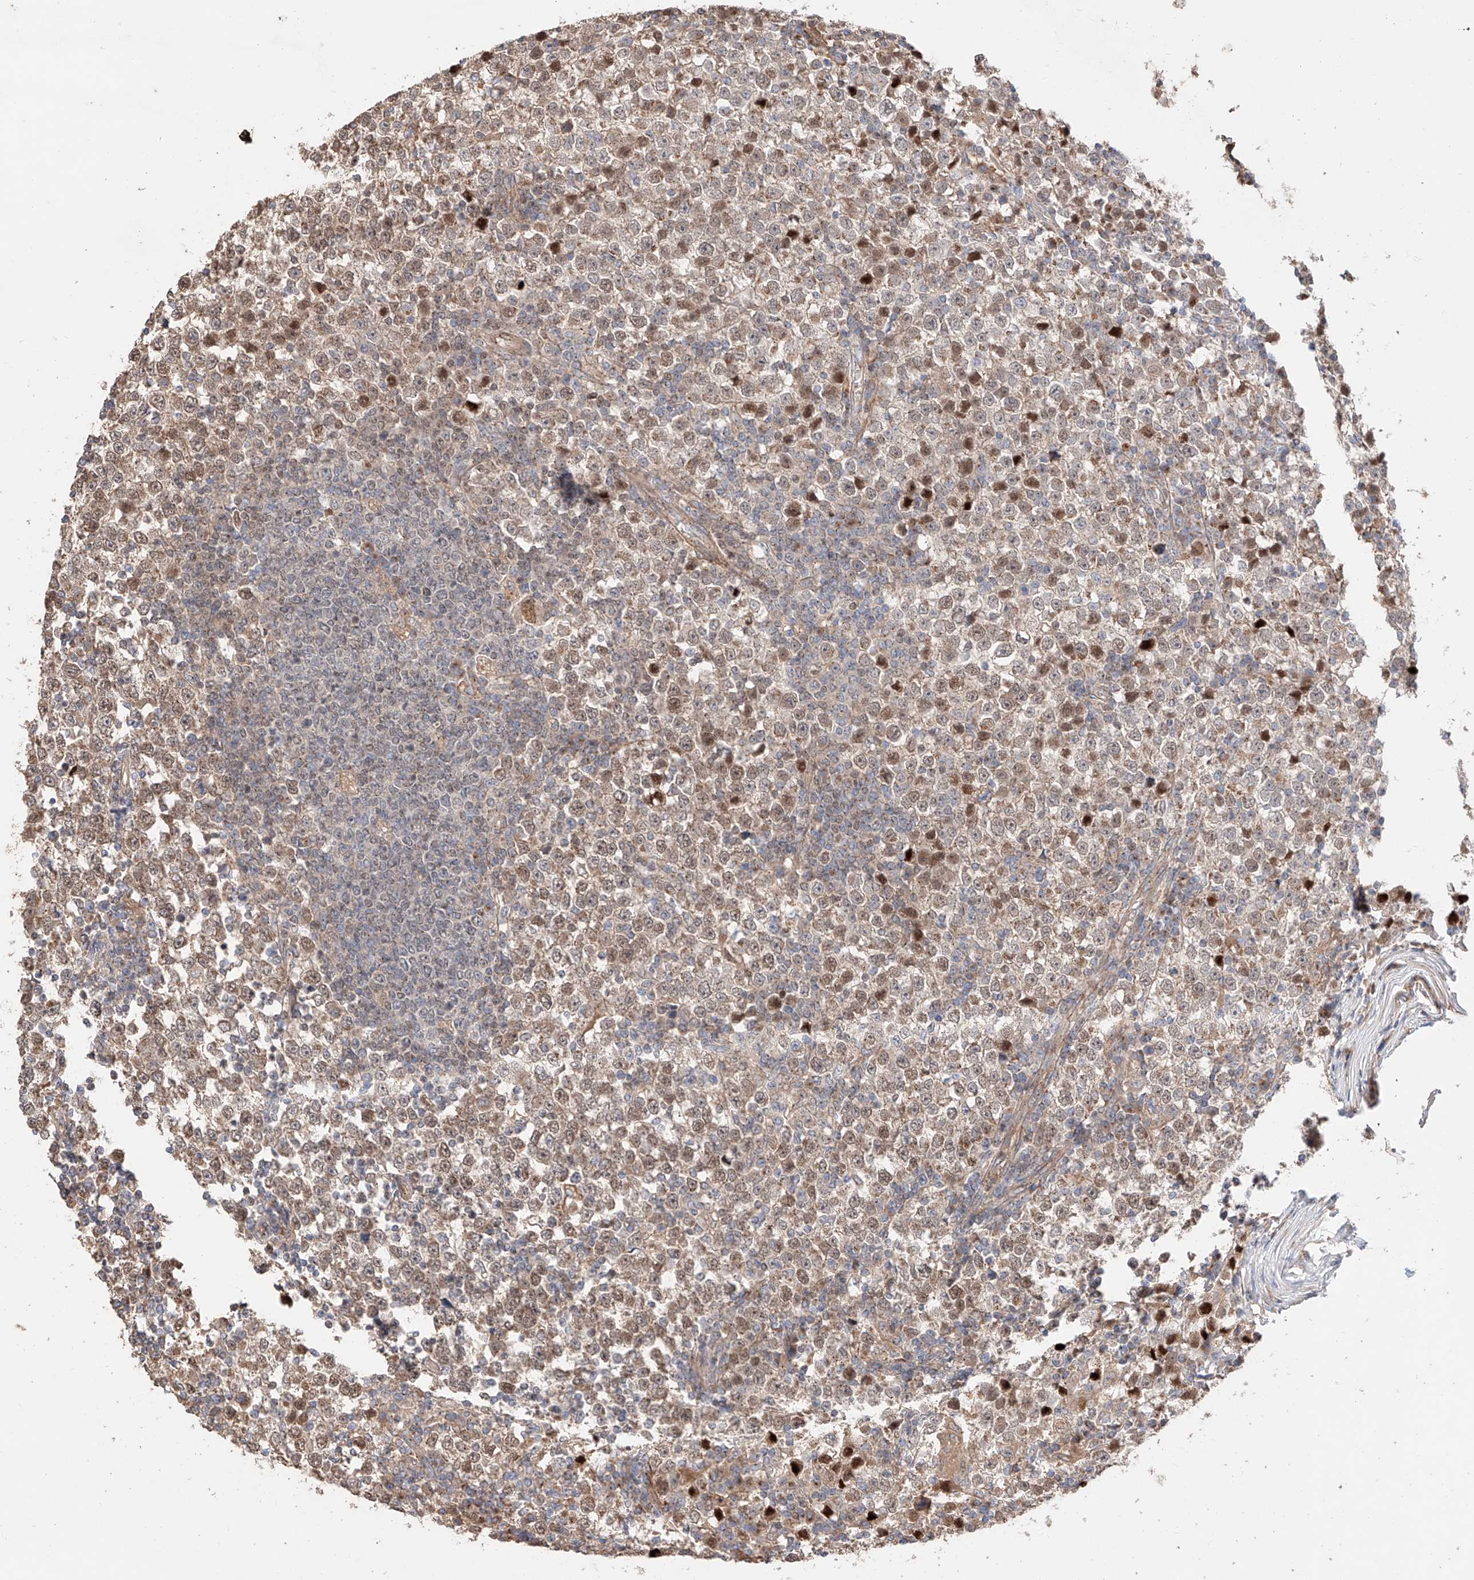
{"staining": {"intensity": "moderate", "quantity": ">75%", "location": "cytoplasmic/membranous,nuclear"}, "tissue": "testis cancer", "cell_type": "Tumor cells", "image_type": "cancer", "snomed": [{"axis": "morphology", "description": "Seminoma, NOS"}, {"axis": "topography", "description": "Testis"}], "caption": "Testis cancer (seminoma) stained with a protein marker shows moderate staining in tumor cells.", "gene": "MOSPD1", "patient": {"sex": "male", "age": 65}}